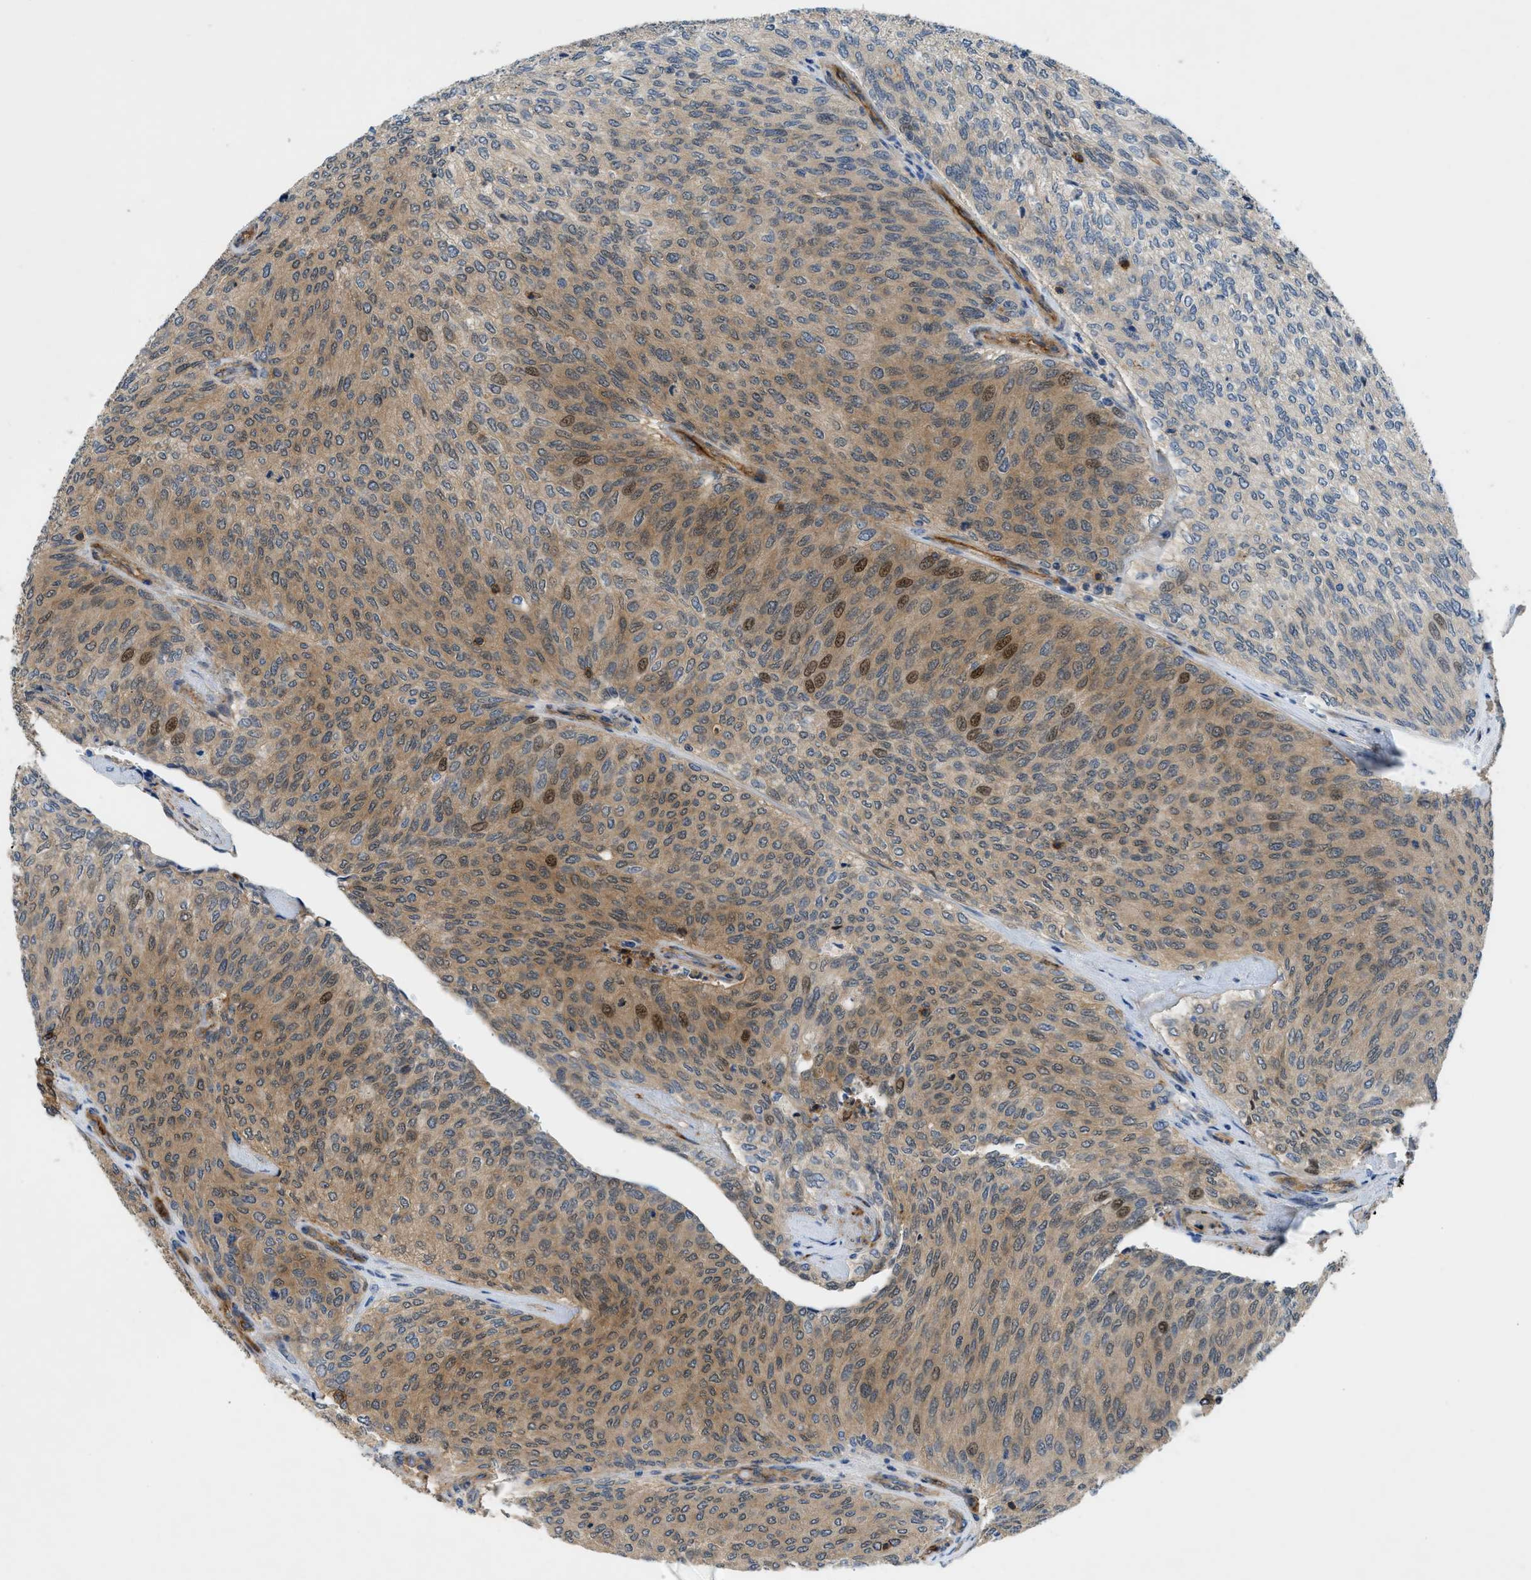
{"staining": {"intensity": "moderate", "quantity": ">75%", "location": "cytoplasmic/membranous,nuclear"}, "tissue": "urothelial cancer", "cell_type": "Tumor cells", "image_type": "cancer", "snomed": [{"axis": "morphology", "description": "Urothelial carcinoma, Low grade"}, {"axis": "topography", "description": "Urinary bladder"}], "caption": "Tumor cells display moderate cytoplasmic/membranous and nuclear positivity in approximately >75% of cells in urothelial cancer.", "gene": "TRAK2", "patient": {"sex": "female", "age": 79}}